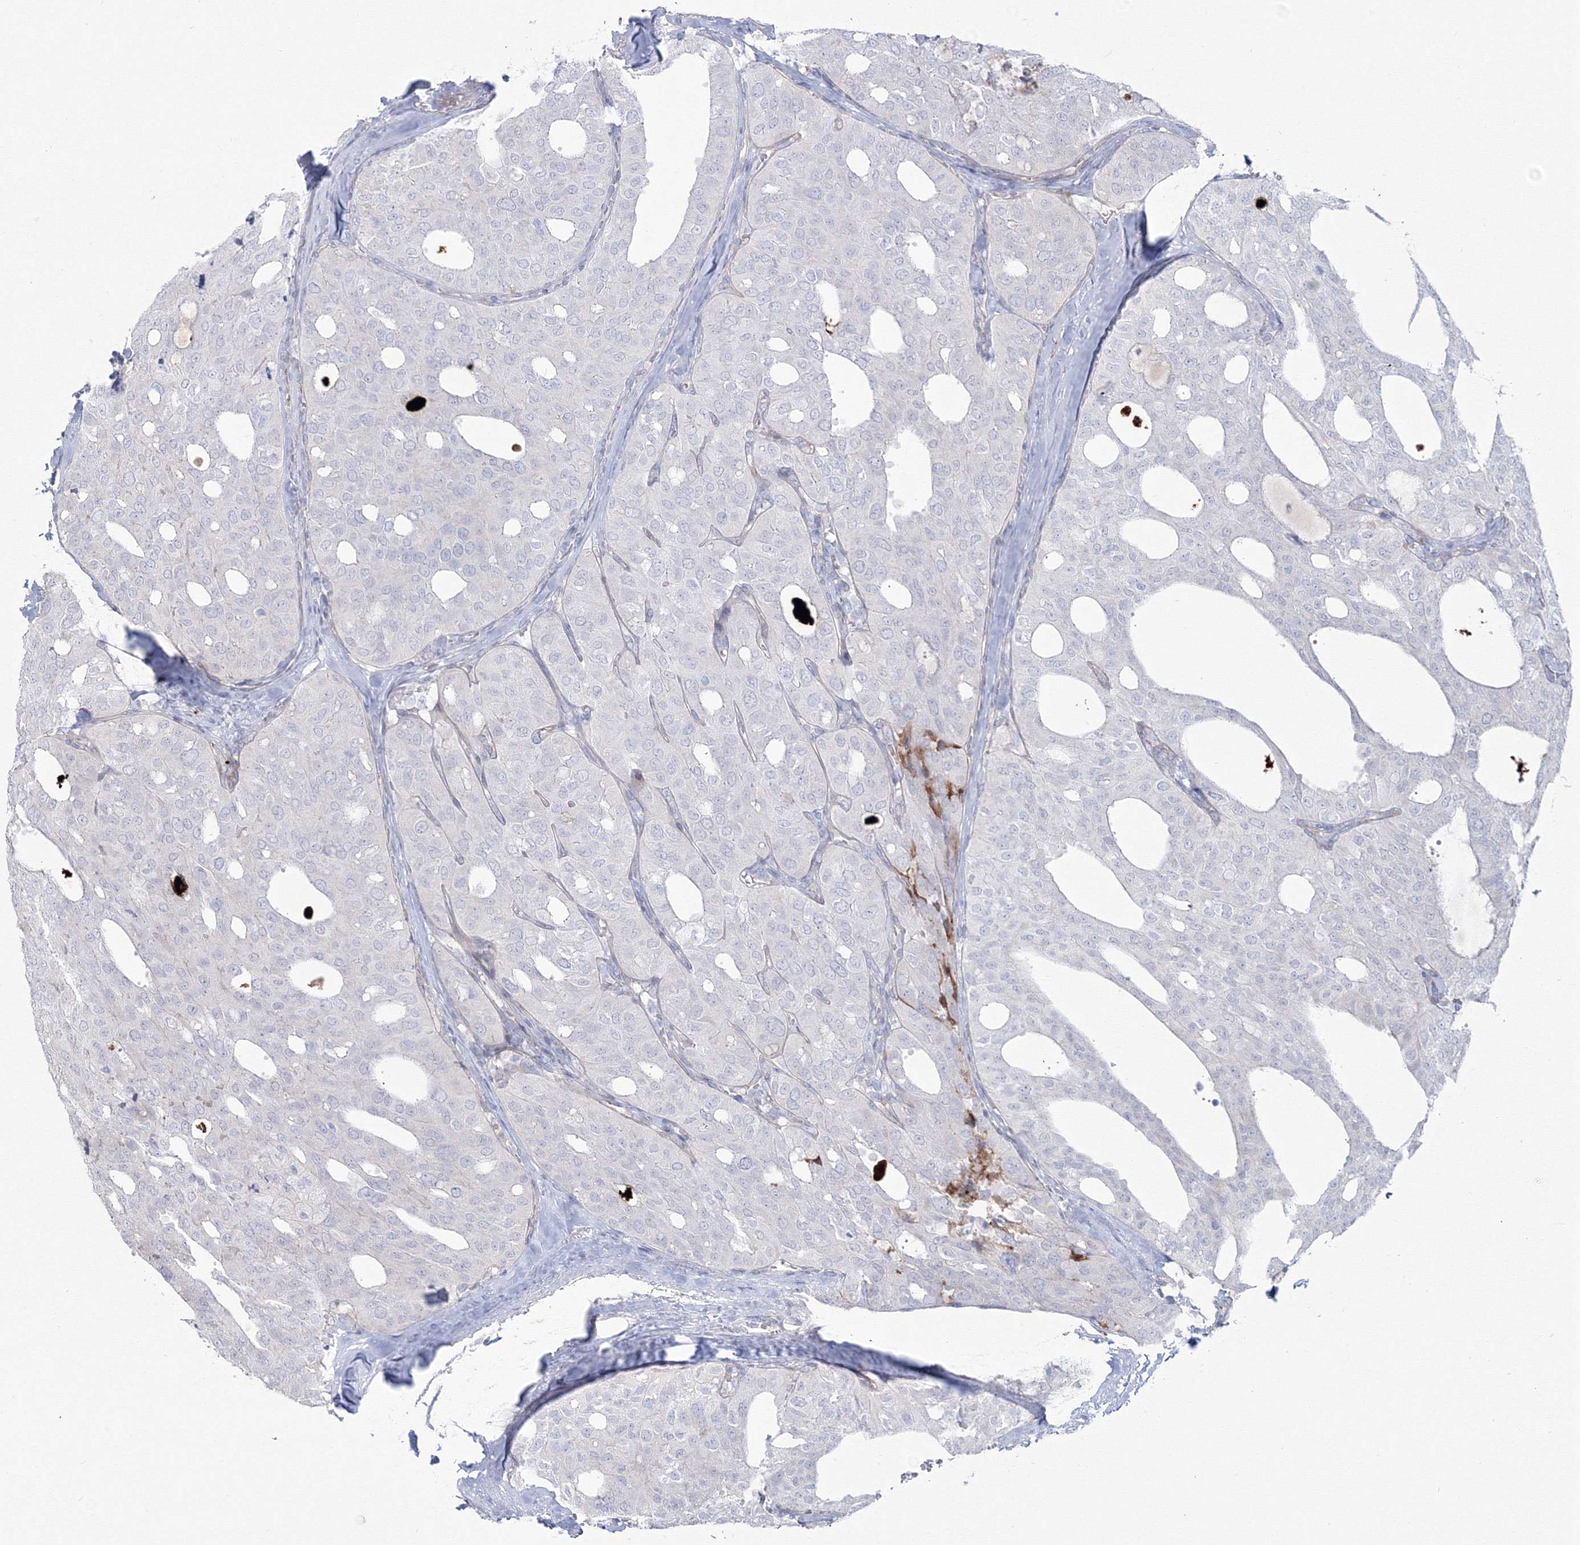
{"staining": {"intensity": "negative", "quantity": "none", "location": "none"}, "tissue": "thyroid cancer", "cell_type": "Tumor cells", "image_type": "cancer", "snomed": [{"axis": "morphology", "description": "Follicular adenoma carcinoma, NOS"}, {"axis": "topography", "description": "Thyroid gland"}], "caption": "Immunohistochemistry photomicrograph of neoplastic tissue: human thyroid cancer stained with DAB (3,3'-diaminobenzidine) exhibits no significant protein expression in tumor cells.", "gene": "HYAL2", "patient": {"sex": "male", "age": 75}}